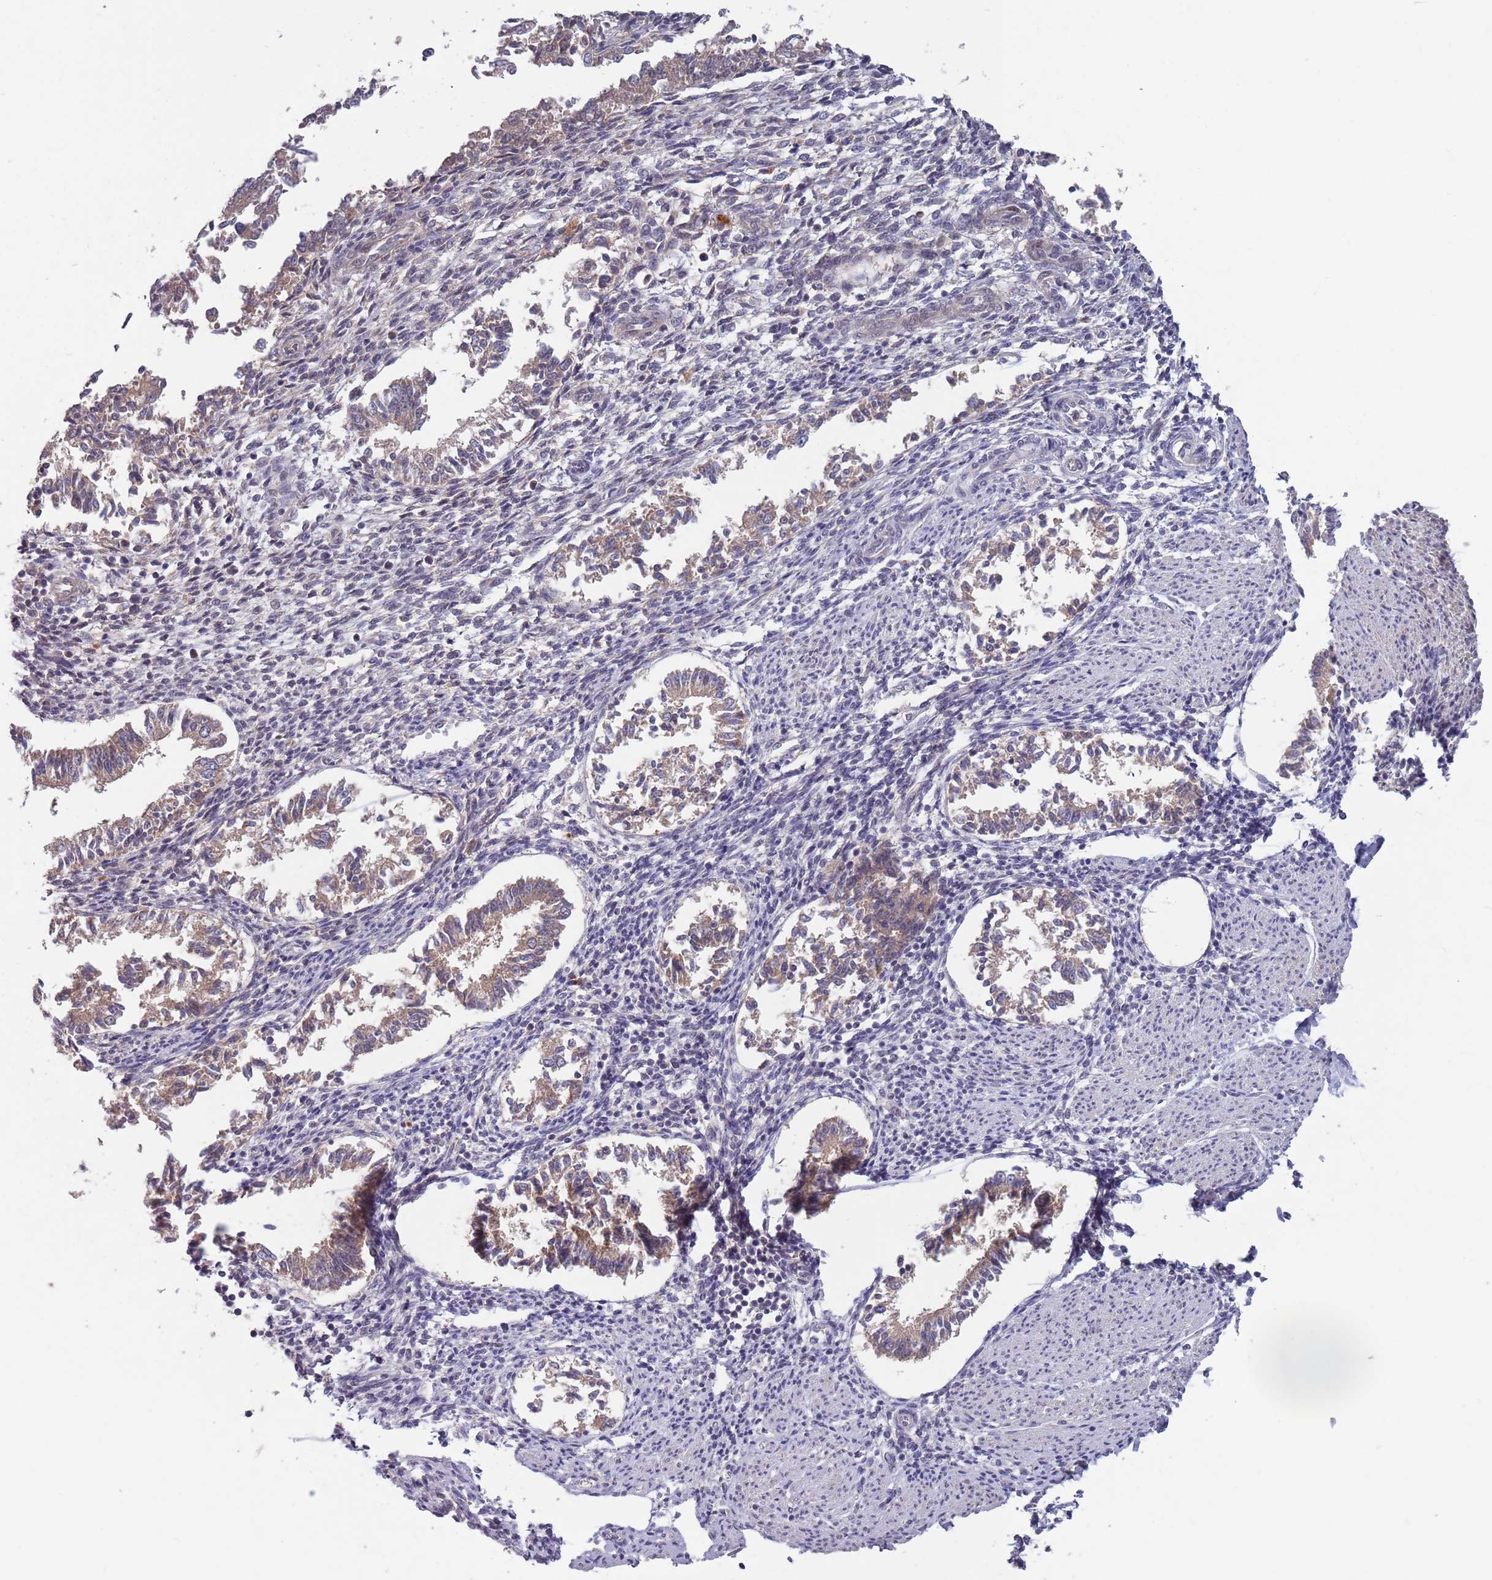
{"staining": {"intensity": "weak", "quantity": "<25%", "location": "cytoplasmic/membranous"}, "tissue": "endometrium", "cell_type": "Cells in endometrial stroma", "image_type": "normal", "snomed": [{"axis": "morphology", "description": "Normal tissue, NOS"}, {"axis": "topography", "description": "Uterus"}, {"axis": "topography", "description": "Endometrium"}], "caption": "DAB (3,3'-diaminobenzidine) immunohistochemical staining of normal endometrium shows no significant staining in cells in endometrial stroma.", "gene": "TYW1B", "patient": {"sex": "female", "age": 48}}